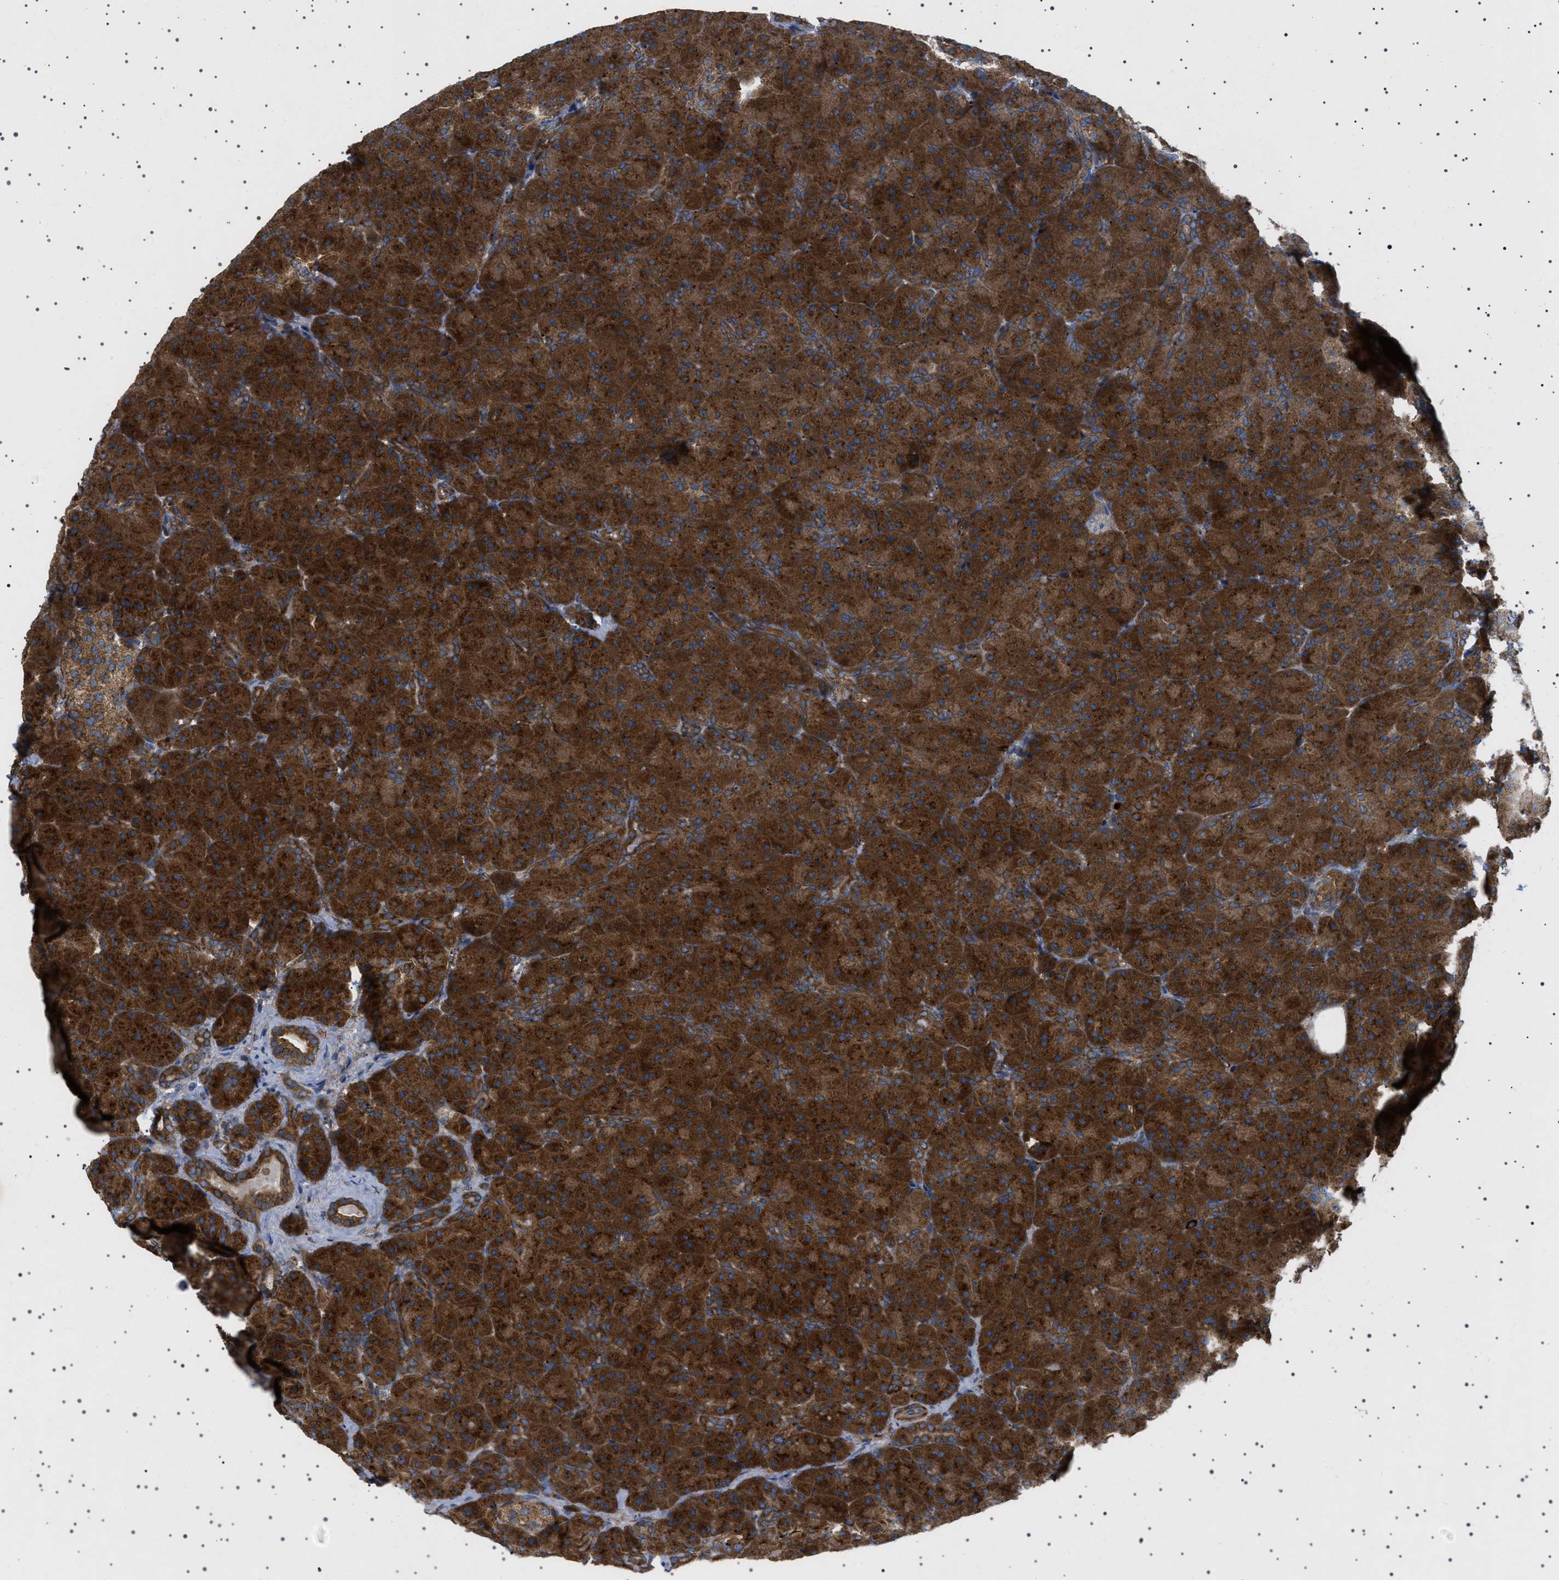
{"staining": {"intensity": "strong", "quantity": ">75%", "location": "cytoplasmic/membranous"}, "tissue": "pancreas", "cell_type": "Exocrine glandular cells", "image_type": "normal", "snomed": [{"axis": "morphology", "description": "Normal tissue, NOS"}, {"axis": "topography", "description": "Pancreas"}], "caption": "Immunohistochemistry of normal human pancreas shows high levels of strong cytoplasmic/membranous expression in about >75% of exocrine glandular cells. (DAB (3,3'-diaminobenzidine) IHC with brightfield microscopy, high magnification).", "gene": "CCDC186", "patient": {"sex": "male", "age": 66}}